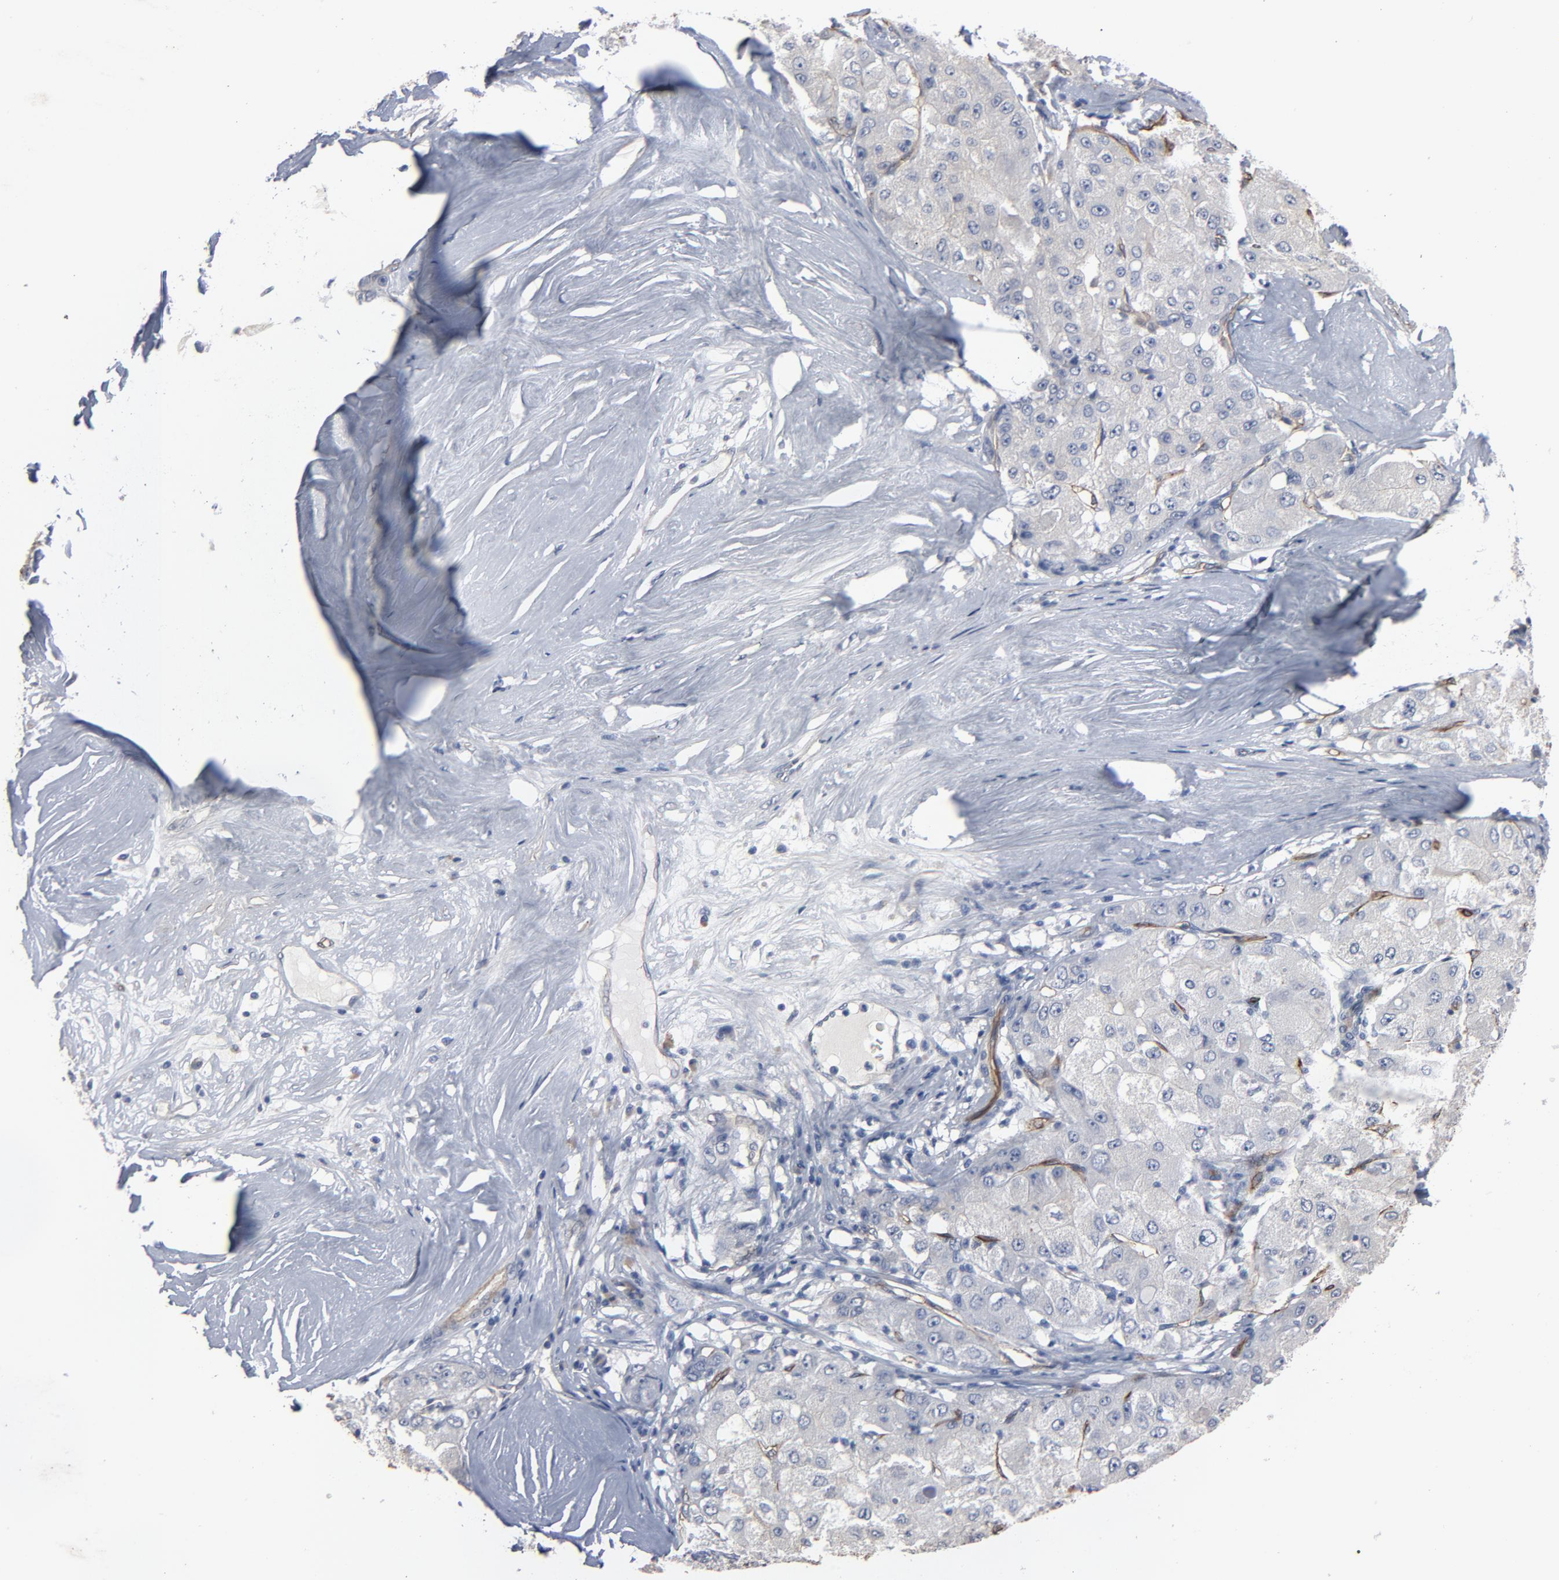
{"staining": {"intensity": "negative", "quantity": "none", "location": "none"}, "tissue": "liver cancer", "cell_type": "Tumor cells", "image_type": "cancer", "snomed": [{"axis": "morphology", "description": "Carcinoma, Hepatocellular, NOS"}, {"axis": "topography", "description": "Liver"}], "caption": "An image of human liver cancer is negative for staining in tumor cells.", "gene": "KDR", "patient": {"sex": "male", "age": 80}}